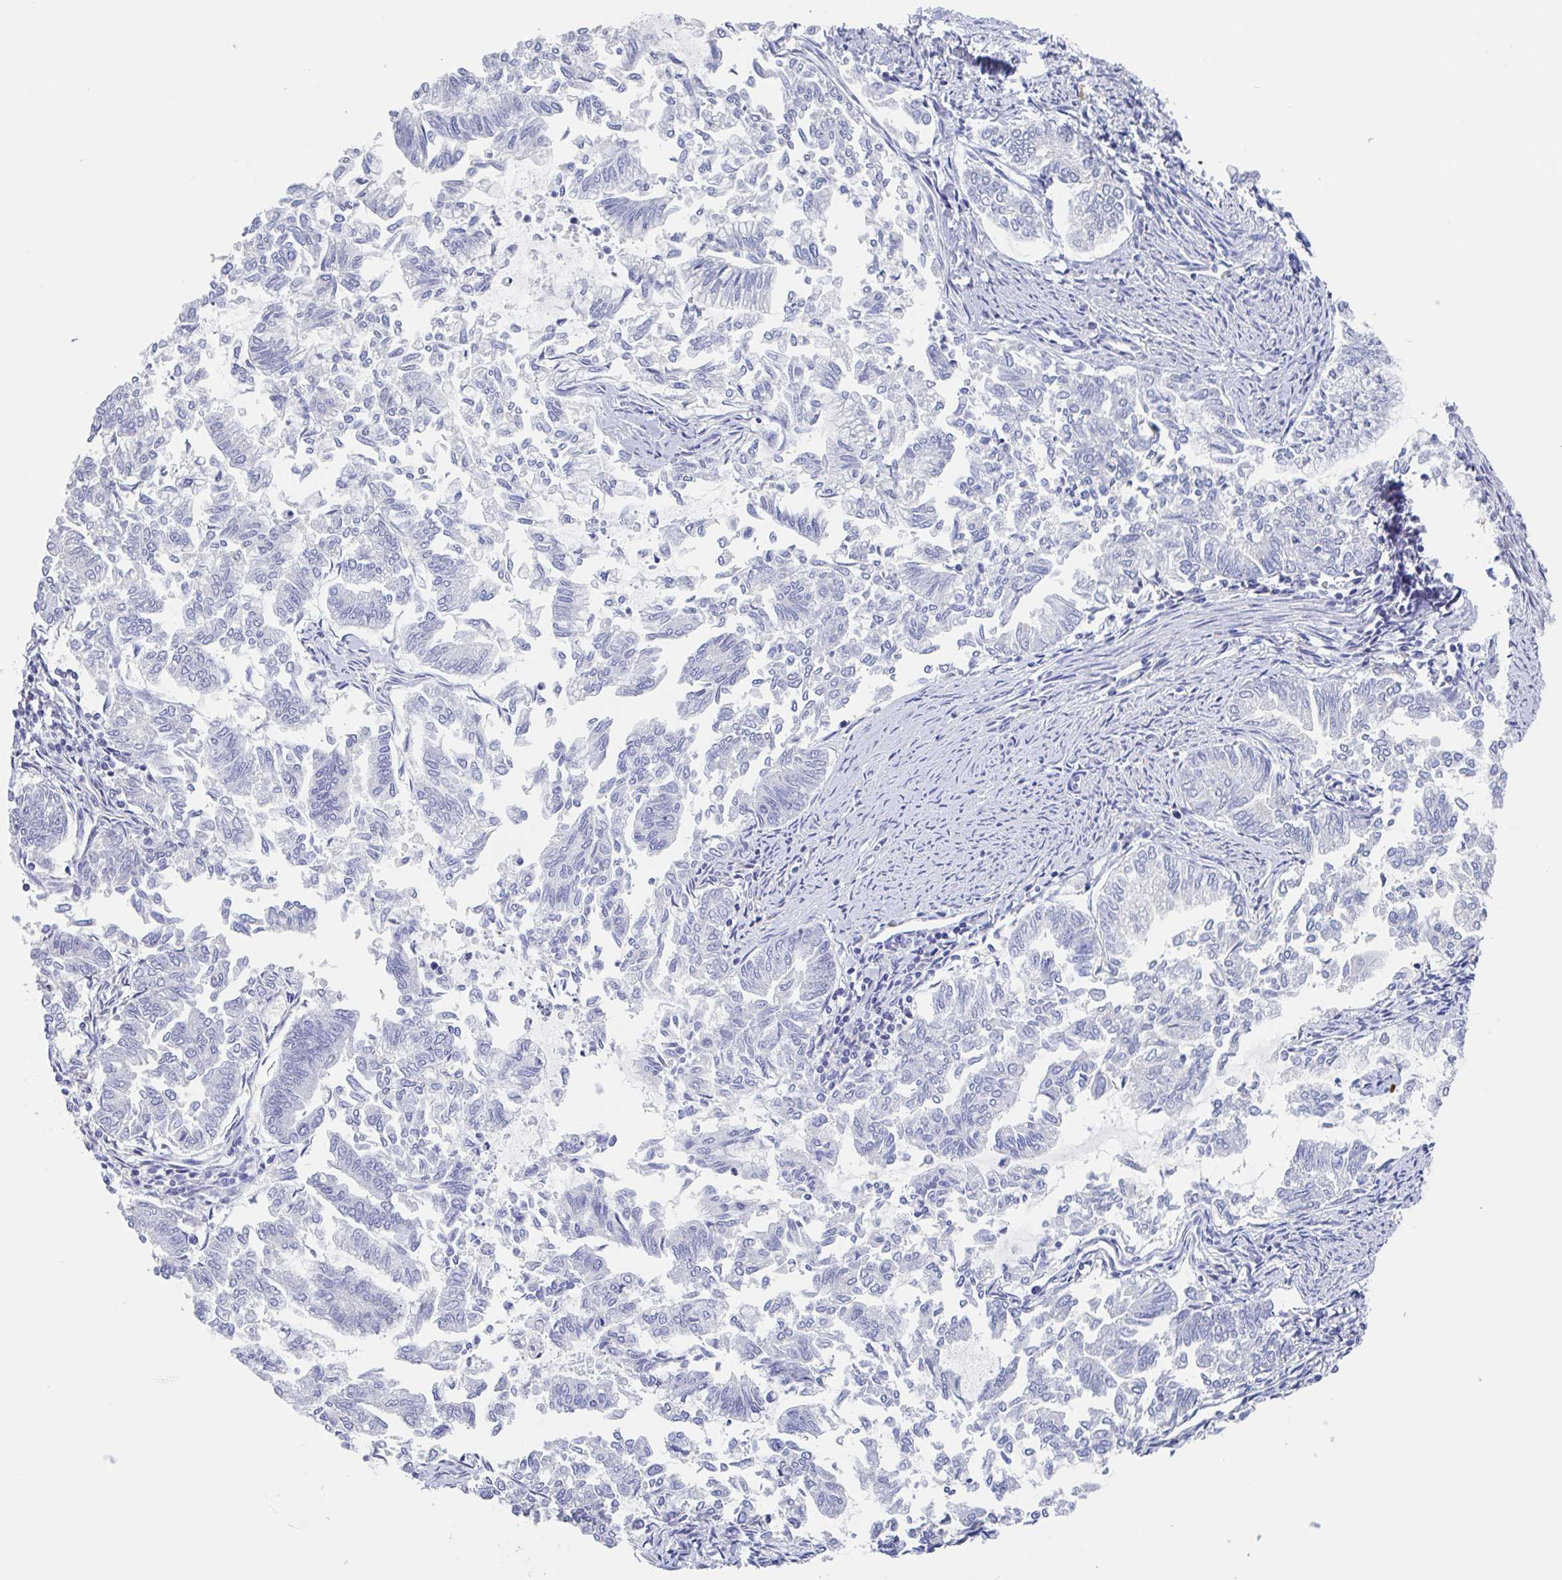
{"staining": {"intensity": "negative", "quantity": "none", "location": "none"}, "tissue": "endometrial cancer", "cell_type": "Tumor cells", "image_type": "cancer", "snomed": [{"axis": "morphology", "description": "Adenocarcinoma, NOS"}, {"axis": "topography", "description": "Endometrium"}], "caption": "IHC micrograph of neoplastic tissue: human endometrial cancer (adenocarcinoma) stained with DAB exhibits no significant protein positivity in tumor cells.", "gene": "NOXRED1", "patient": {"sex": "female", "age": 79}}